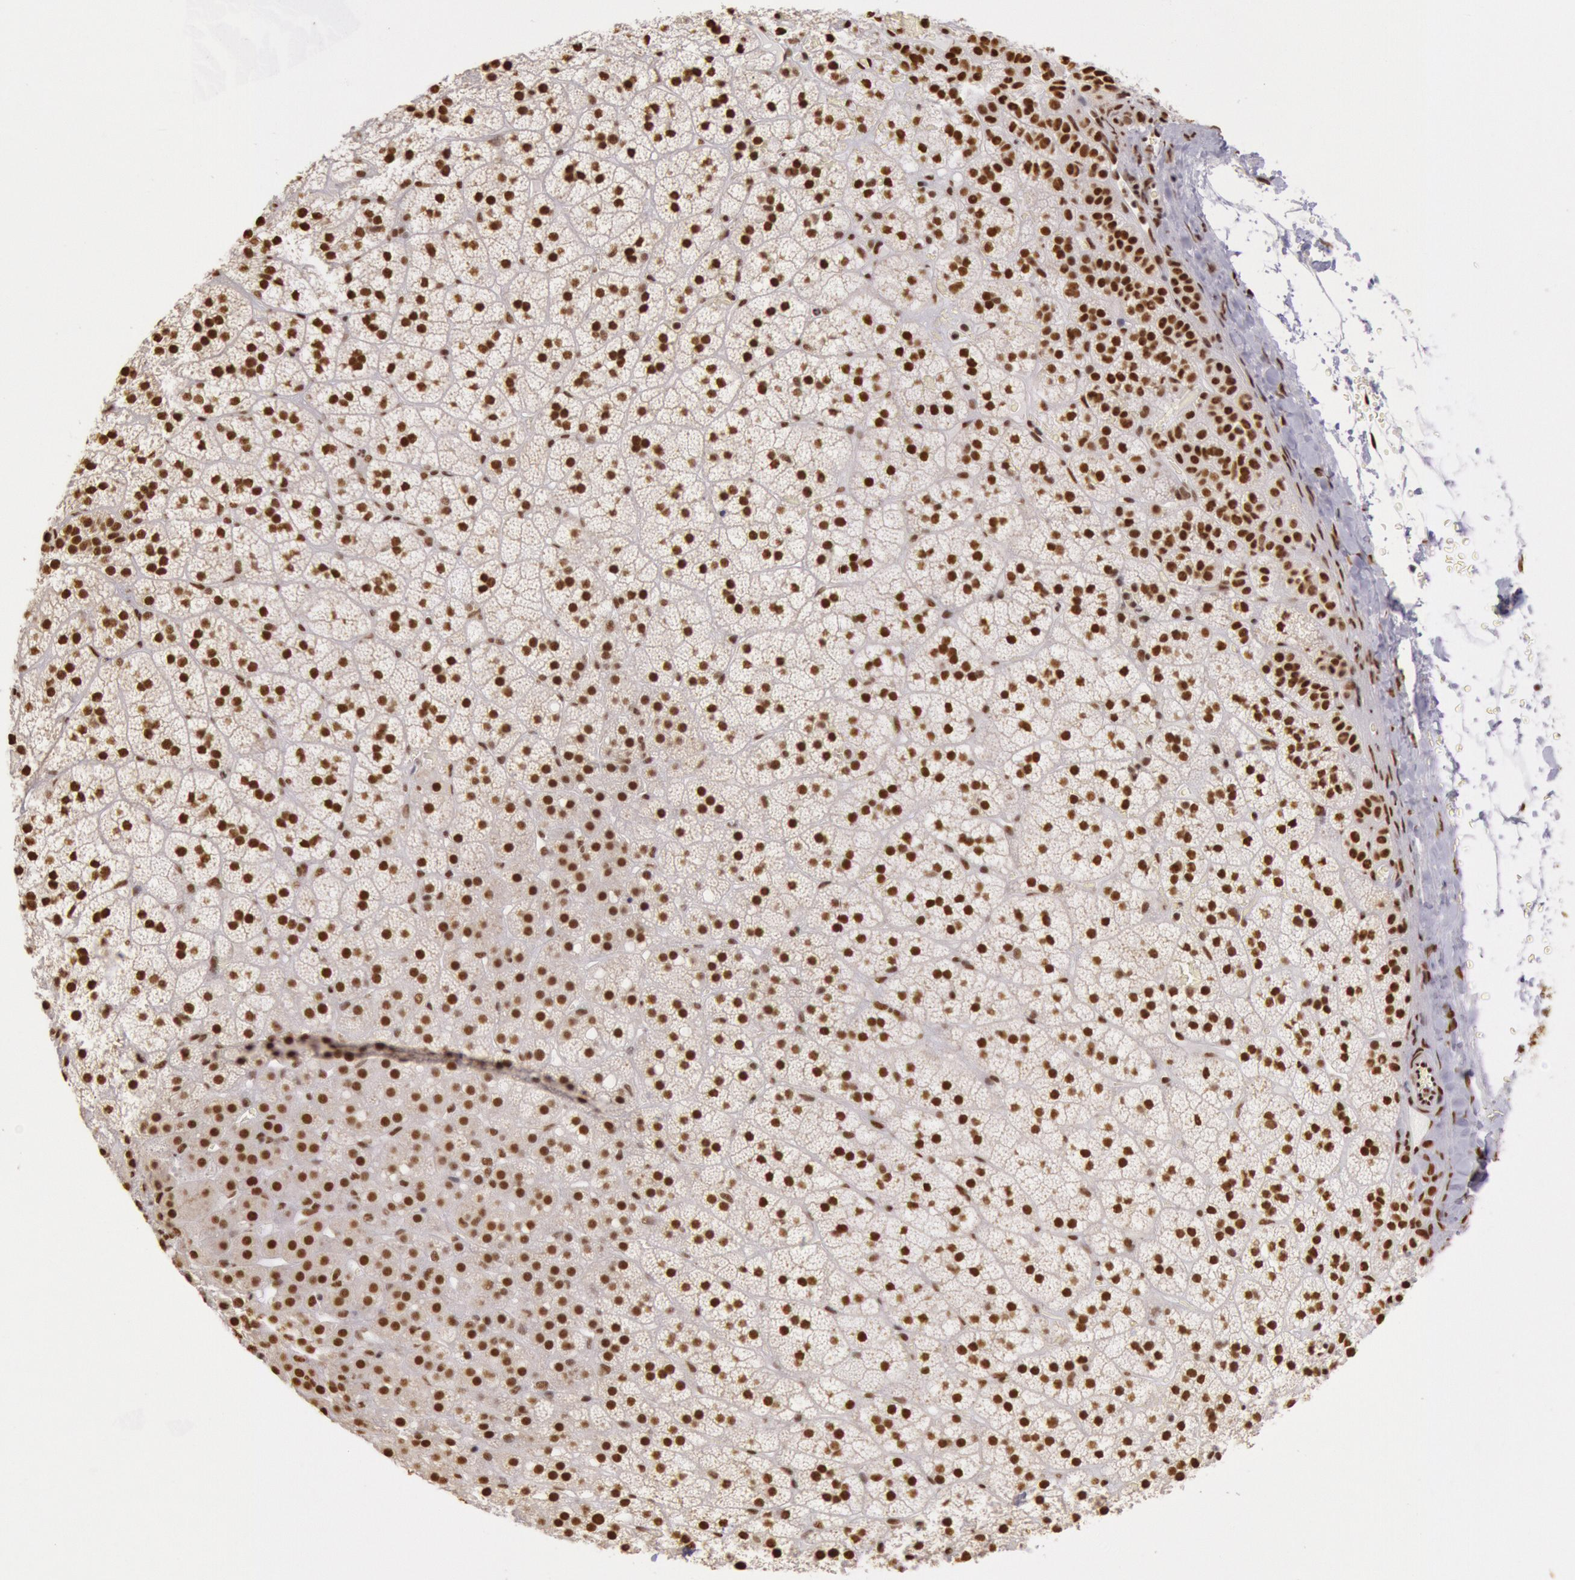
{"staining": {"intensity": "strong", "quantity": ">75%", "location": "nuclear"}, "tissue": "adrenal gland", "cell_type": "Glandular cells", "image_type": "normal", "snomed": [{"axis": "morphology", "description": "Normal tissue, NOS"}, {"axis": "topography", "description": "Adrenal gland"}], "caption": "Immunohistochemistry (IHC) photomicrograph of benign adrenal gland: adrenal gland stained using IHC demonstrates high levels of strong protein expression localized specifically in the nuclear of glandular cells, appearing as a nuclear brown color.", "gene": "HNRNPH1", "patient": {"sex": "male", "age": 35}}